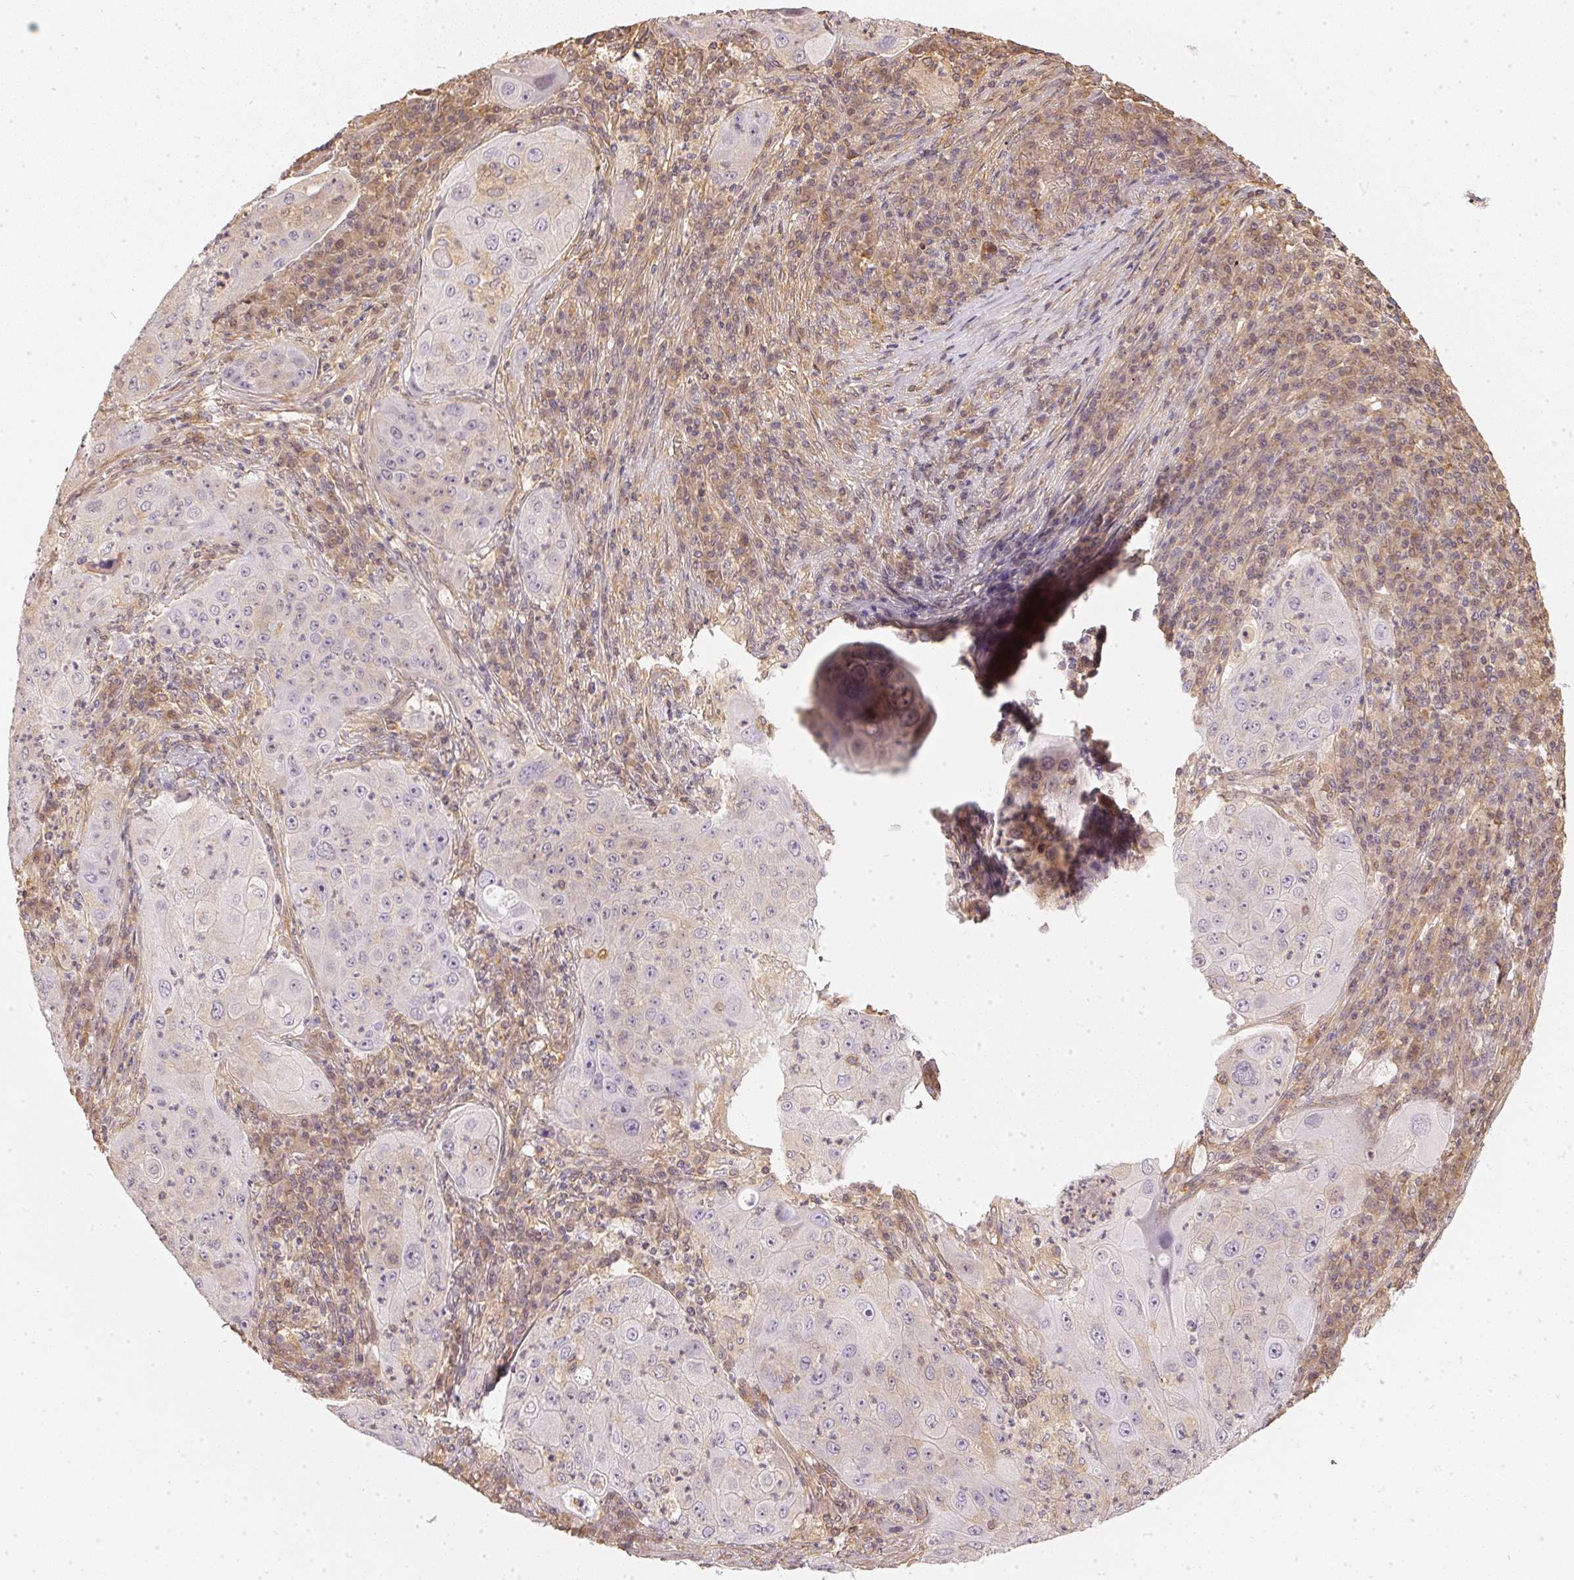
{"staining": {"intensity": "negative", "quantity": "none", "location": "none"}, "tissue": "lung cancer", "cell_type": "Tumor cells", "image_type": "cancer", "snomed": [{"axis": "morphology", "description": "Squamous cell carcinoma, NOS"}, {"axis": "topography", "description": "Lung"}], "caption": "High power microscopy histopathology image of an IHC image of lung cancer, revealing no significant expression in tumor cells.", "gene": "BLMH", "patient": {"sex": "female", "age": 59}}